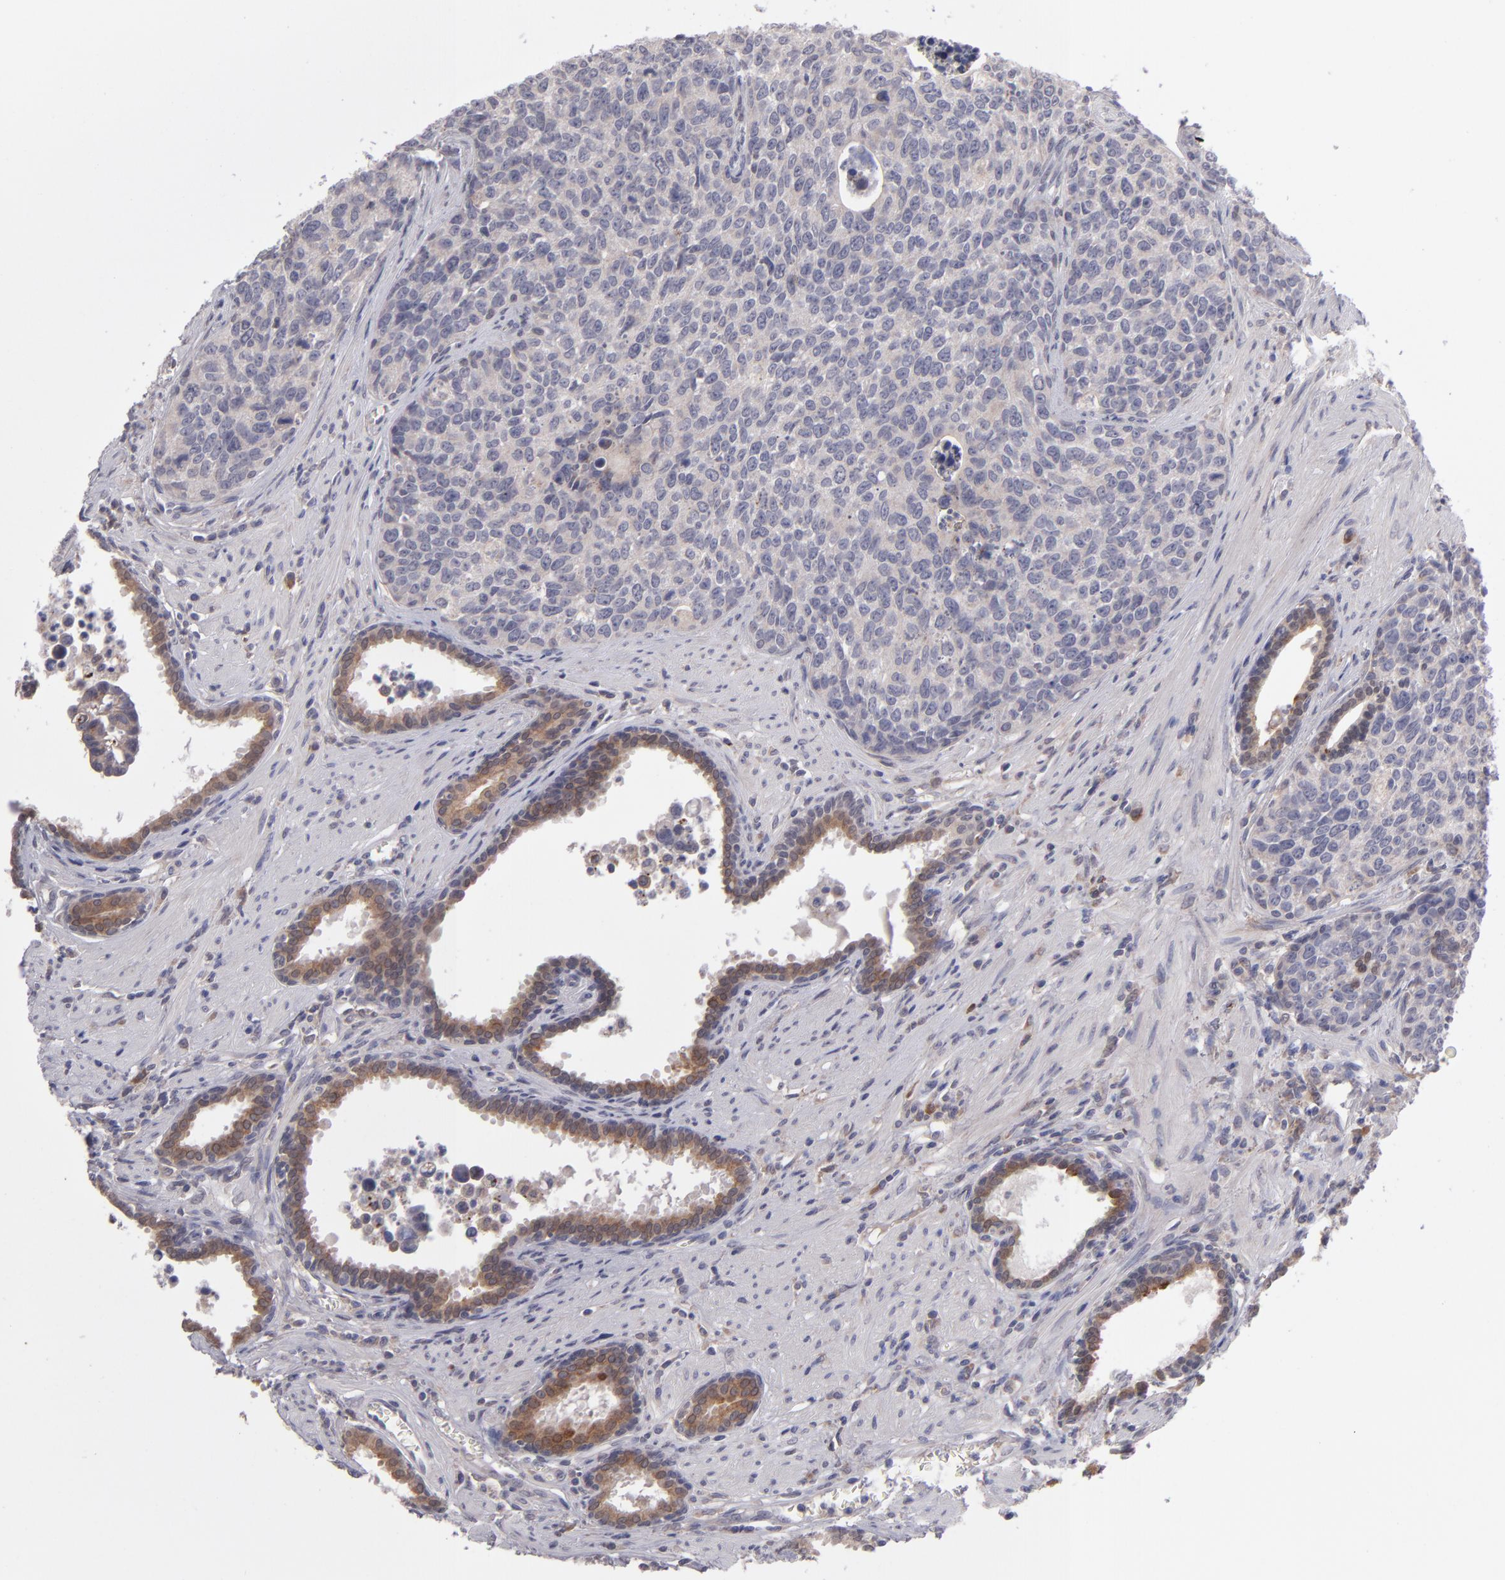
{"staining": {"intensity": "weak", "quantity": "<25%", "location": "cytoplasmic/membranous"}, "tissue": "urothelial cancer", "cell_type": "Tumor cells", "image_type": "cancer", "snomed": [{"axis": "morphology", "description": "Urothelial carcinoma, High grade"}, {"axis": "topography", "description": "Urinary bladder"}], "caption": "Immunohistochemistry (IHC) photomicrograph of neoplastic tissue: human urothelial cancer stained with DAB (3,3'-diaminobenzidine) displays no significant protein expression in tumor cells.", "gene": "IL12A", "patient": {"sex": "male", "age": 81}}